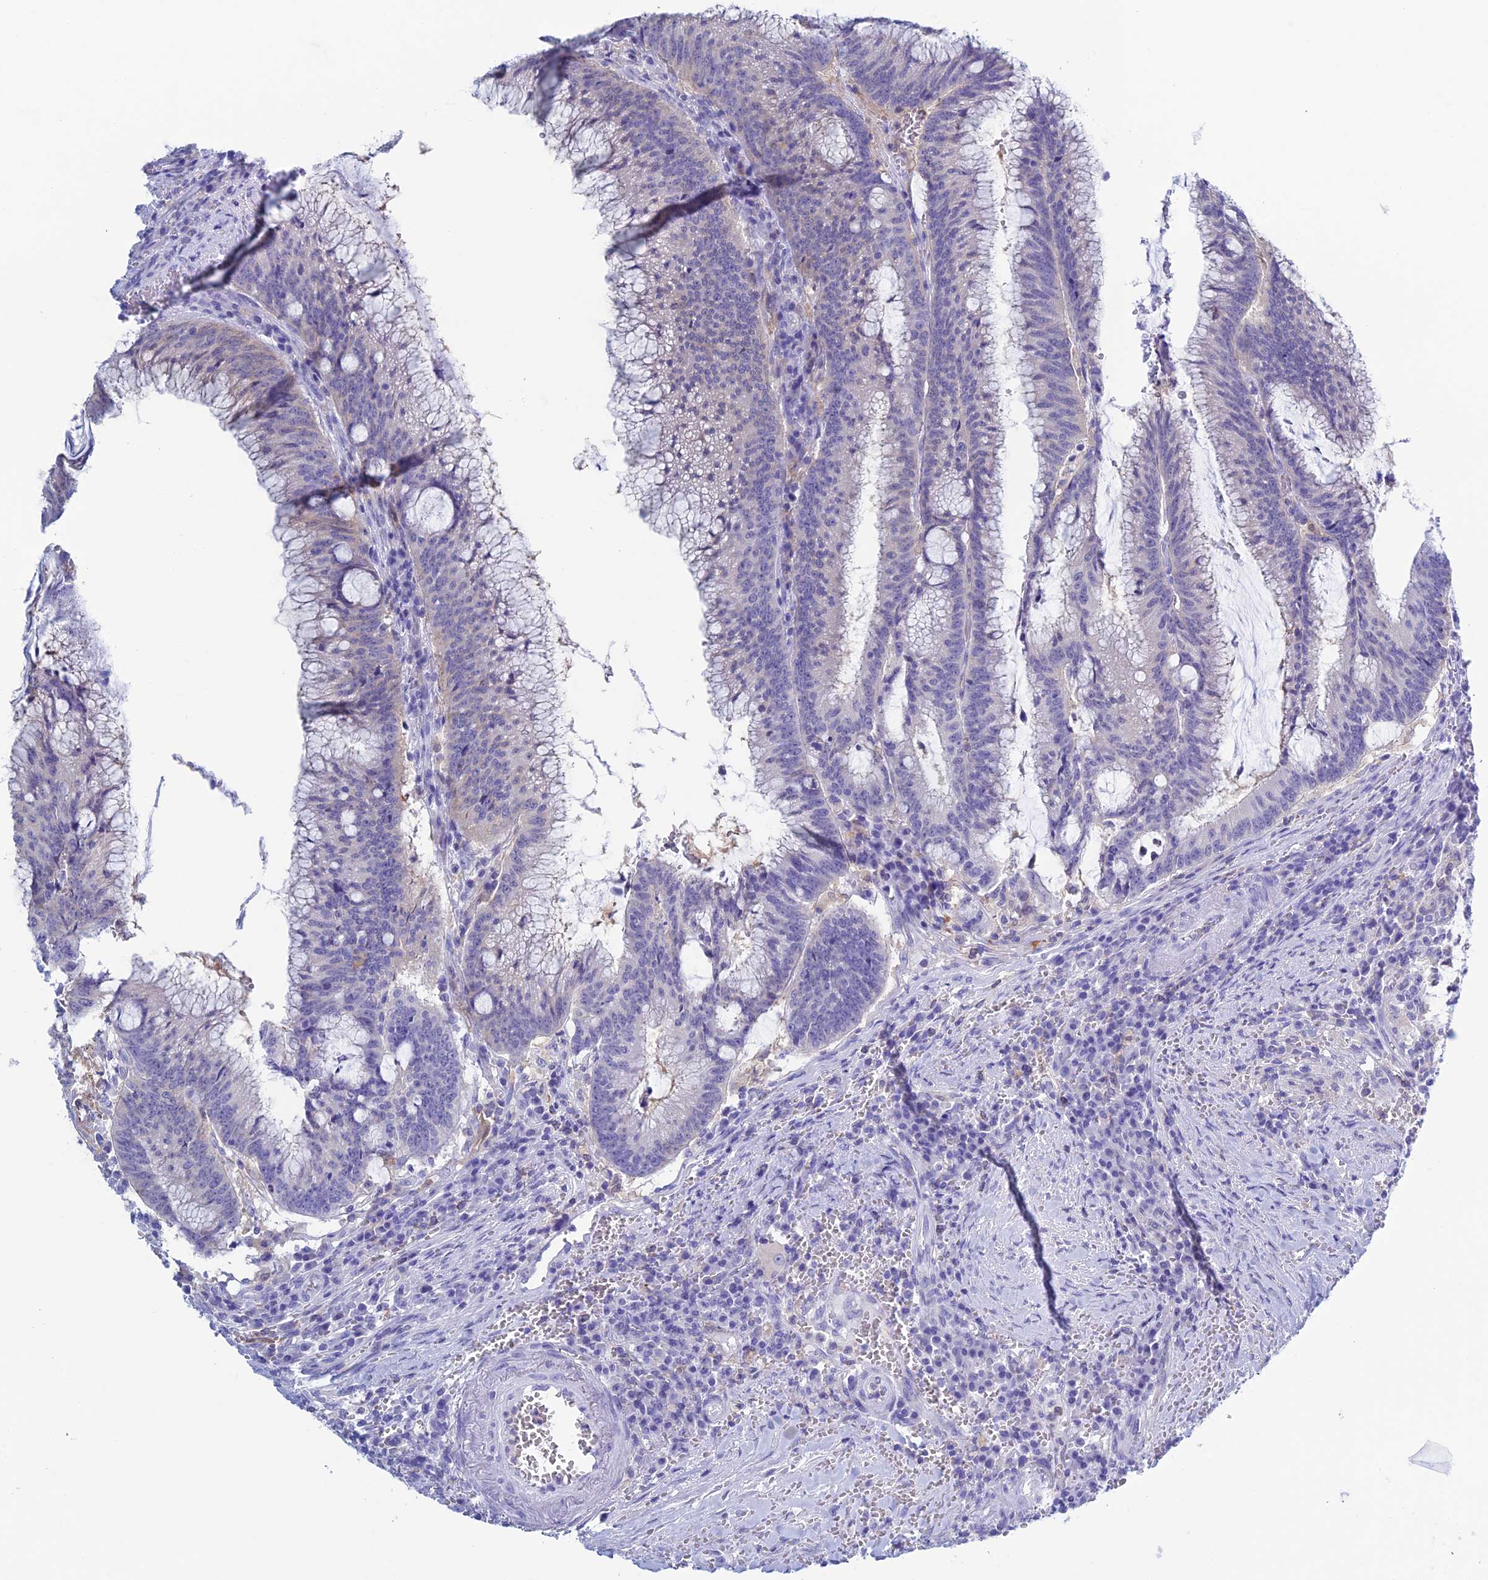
{"staining": {"intensity": "negative", "quantity": "none", "location": "none"}, "tissue": "colorectal cancer", "cell_type": "Tumor cells", "image_type": "cancer", "snomed": [{"axis": "morphology", "description": "Adenocarcinoma, NOS"}, {"axis": "topography", "description": "Rectum"}], "caption": "Histopathology image shows no protein staining in tumor cells of colorectal cancer (adenocarcinoma) tissue. (DAB (3,3'-diaminobenzidine) immunohistochemistry with hematoxylin counter stain).", "gene": "KCNK17", "patient": {"sex": "female", "age": 77}}